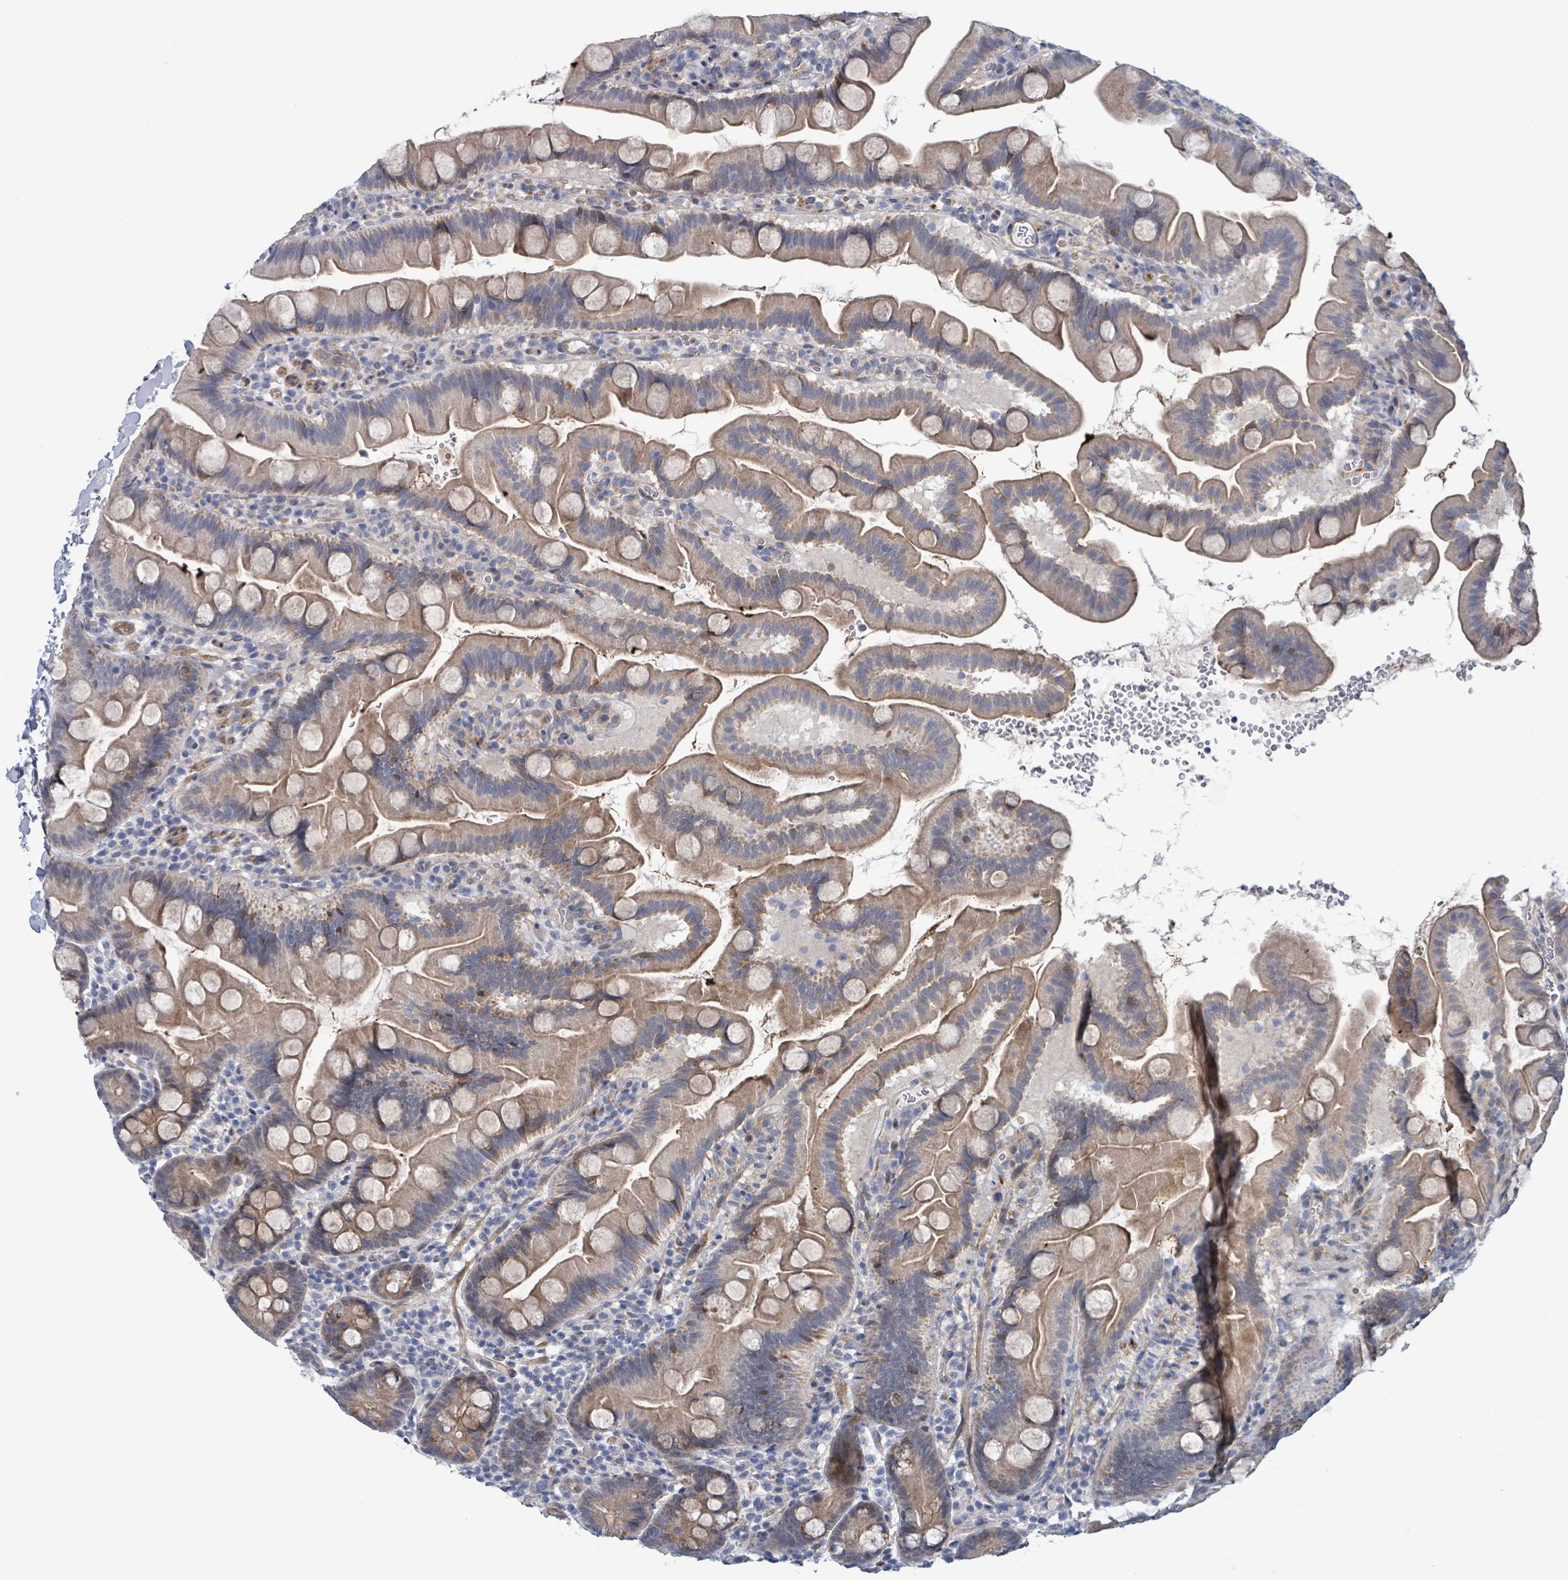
{"staining": {"intensity": "weak", "quantity": "25%-75%", "location": "cytoplasmic/membranous"}, "tissue": "small intestine", "cell_type": "Glandular cells", "image_type": "normal", "snomed": [{"axis": "morphology", "description": "Normal tissue, NOS"}, {"axis": "topography", "description": "Small intestine"}], "caption": "Small intestine was stained to show a protein in brown. There is low levels of weak cytoplasmic/membranous expression in approximately 25%-75% of glandular cells. (DAB (3,3'-diaminobenzidine) IHC with brightfield microscopy, high magnification).", "gene": "C9orf152", "patient": {"sex": "female", "age": 68}}